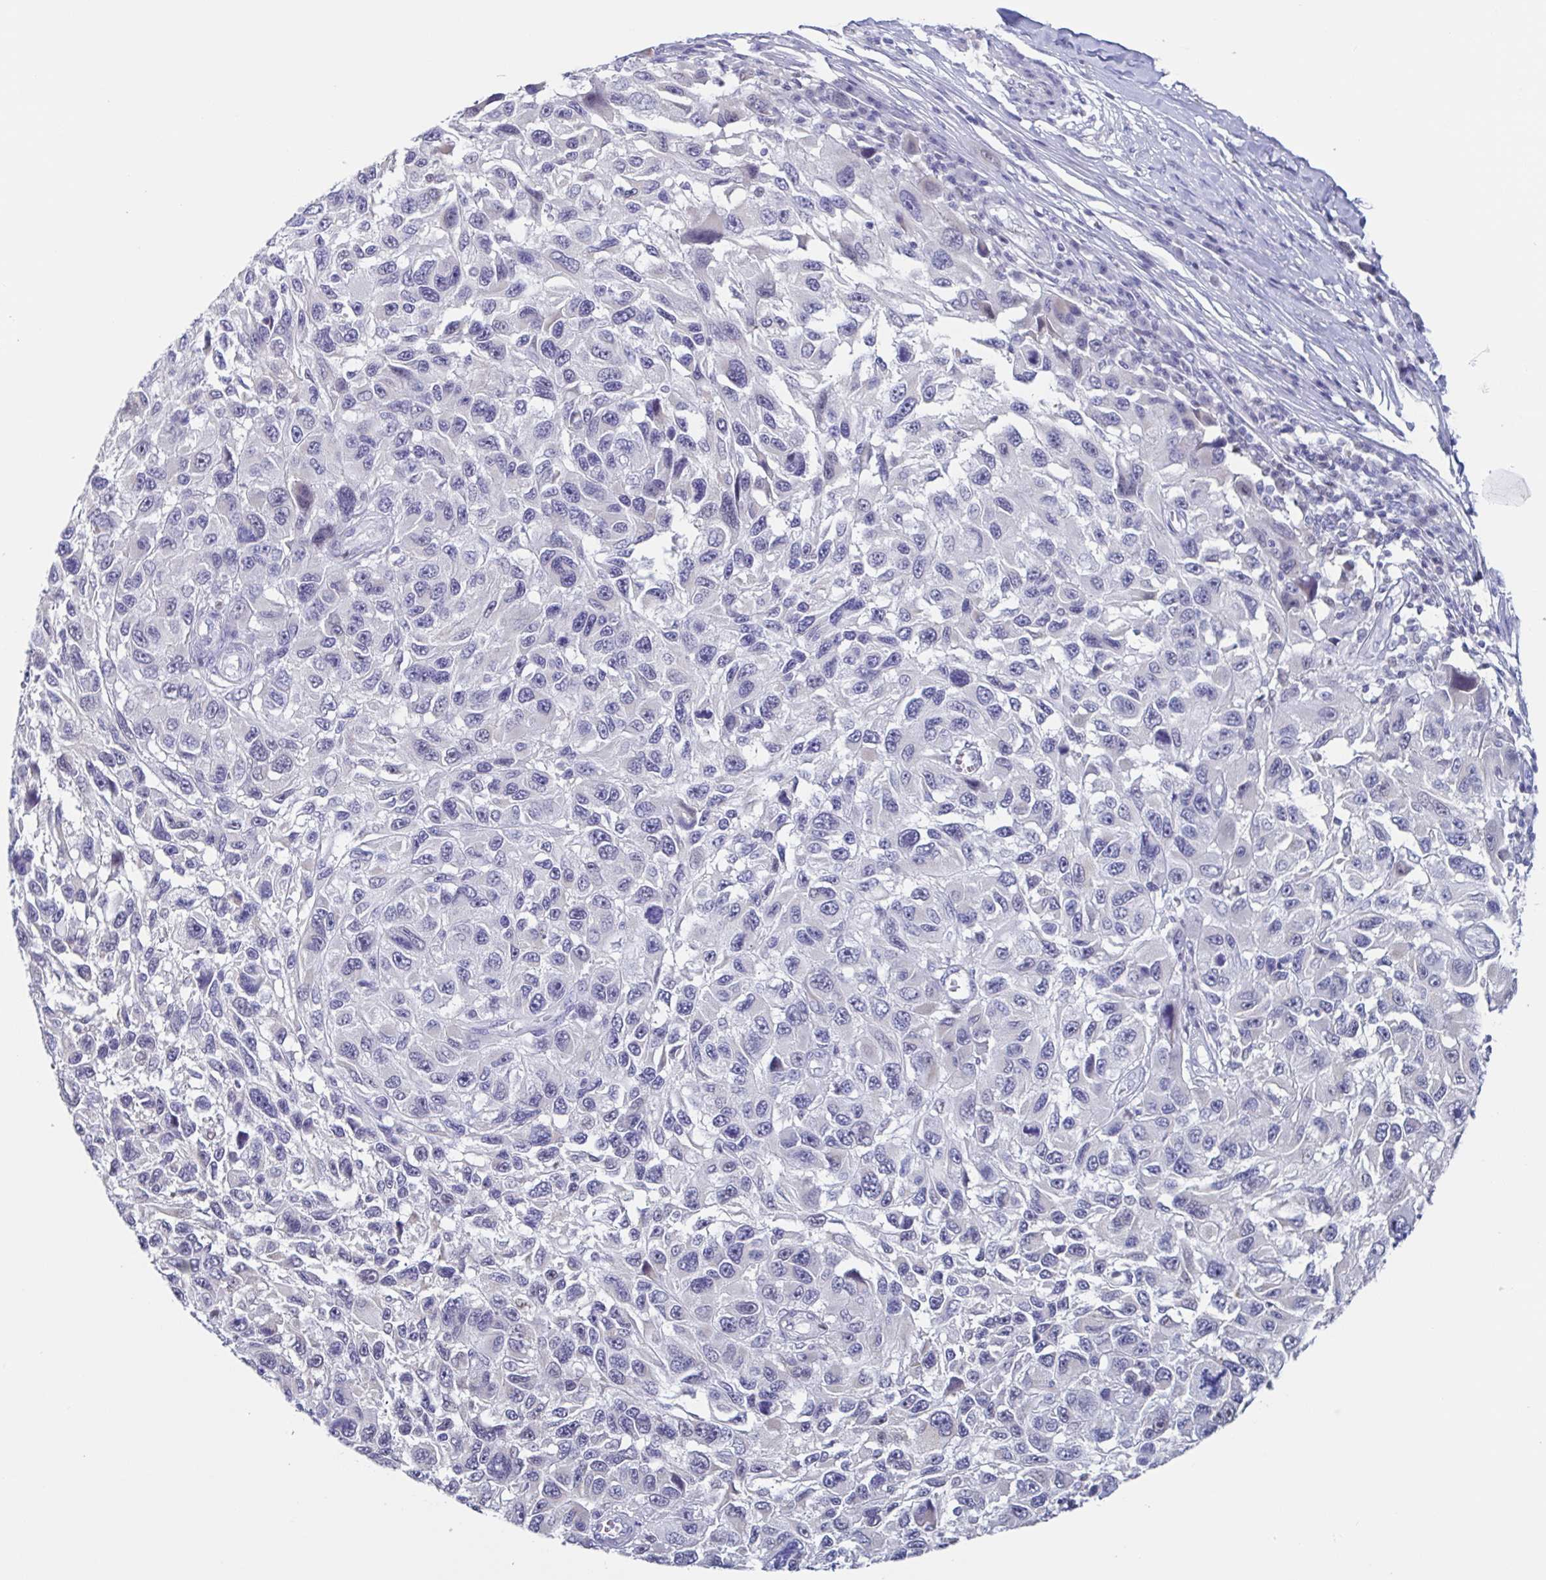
{"staining": {"intensity": "negative", "quantity": "none", "location": "none"}, "tissue": "melanoma", "cell_type": "Tumor cells", "image_type": "cancer", "snomed": [{"axis": "morphology", "description": "Malignant melanoma, NOS"}, {"axis": "topography", "description": "Skin"}], "caption": "There is no significant staining in tumor cells of malignant melanoma.", "gene": "PBOV1", "patient": {"sex": "male", "age": 53}}